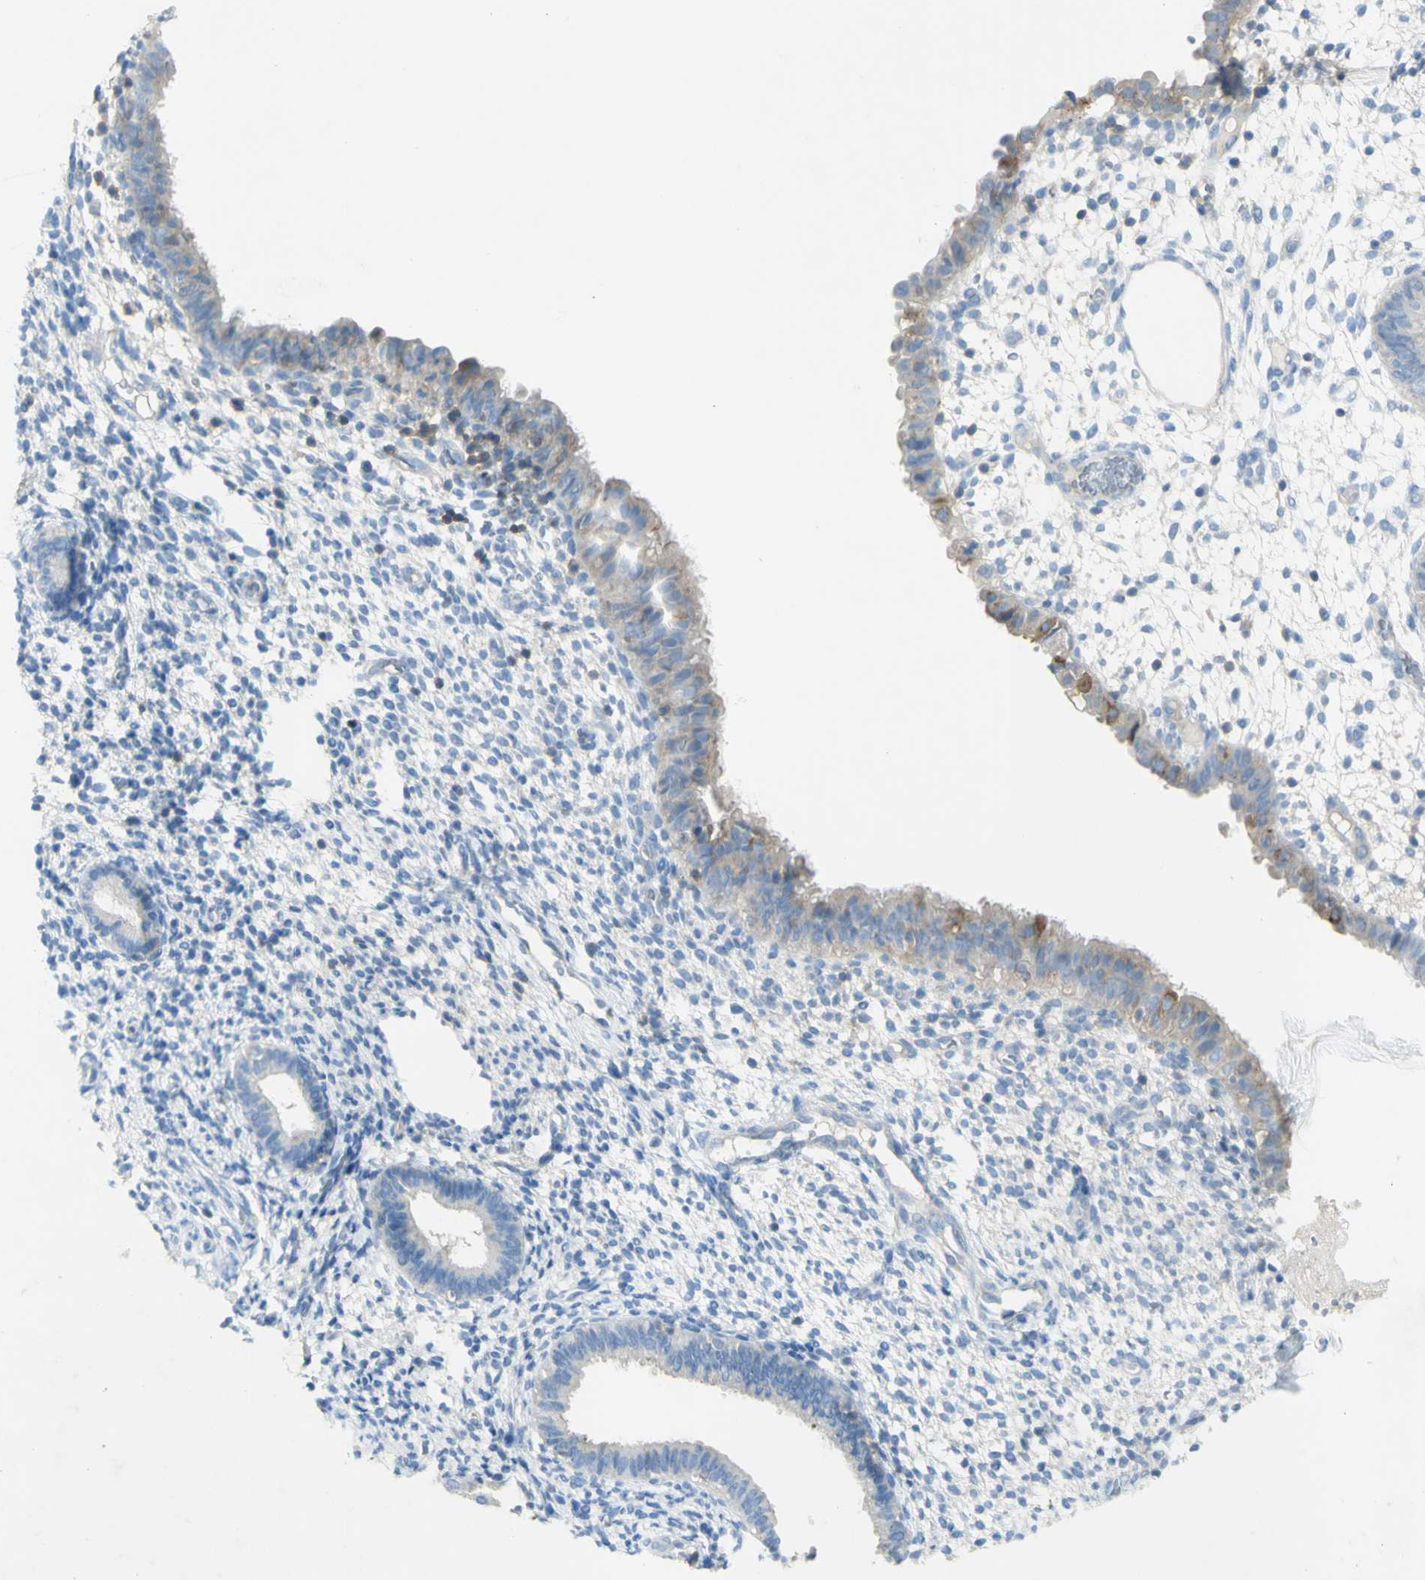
{"staining": {"intensity": "negative", "quantity": "none", "location": "none"}, "tissue": "endometrium", "cell_type": "Cells in endometrial stroma", "image_type": "normal", "snomed": [{"axis": "morphology", "description": "Normal tissue, NOS"}, {"axis": "topography", "description": "Endometrium"}], "caption": "This histopathology image is of unremarkable endometrium stained with immunohistochemistry (IHC) to label a protein in brown with the nuclei are counter-stained blue. There is no positivity in cells in endometrial stroma.", "gene": "GDF15", "patient": {"sex": "female", "age": 61}}